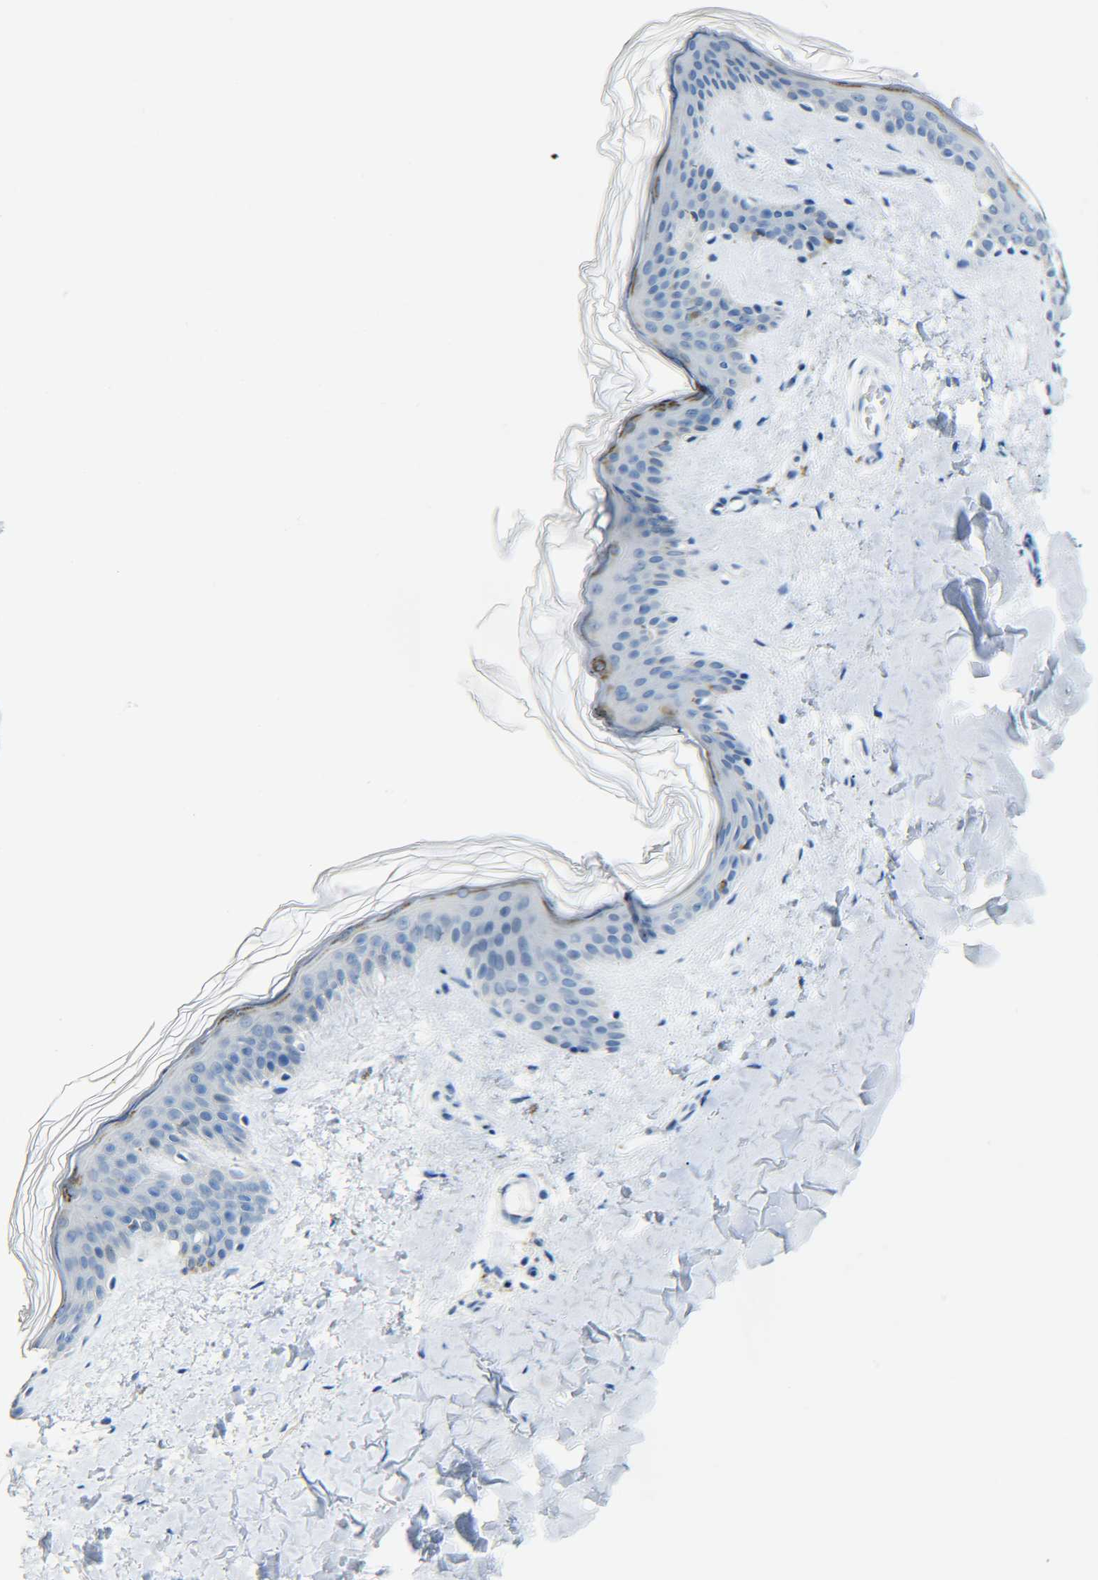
{"staining": {"intensity": "negative", "quantity": "none", "location": "none"}, "tissue": "skin", "cell_type": "Fibroblasts", "image_type": "normal", "snomed": [{"axis": "morphology", "description": "Normal tissue, NOS"}, {"axis": "topography", "description": "Skin"}], "caption": "This is a photomicrograph of IHC staining of unremarkable skin, which shows no expression in fibroblasts. (DAB IHC visualized using brightfield microscopy, high magnification).", "gene": "C15orf48", "patient": {"sex": "female", "age": 41}}